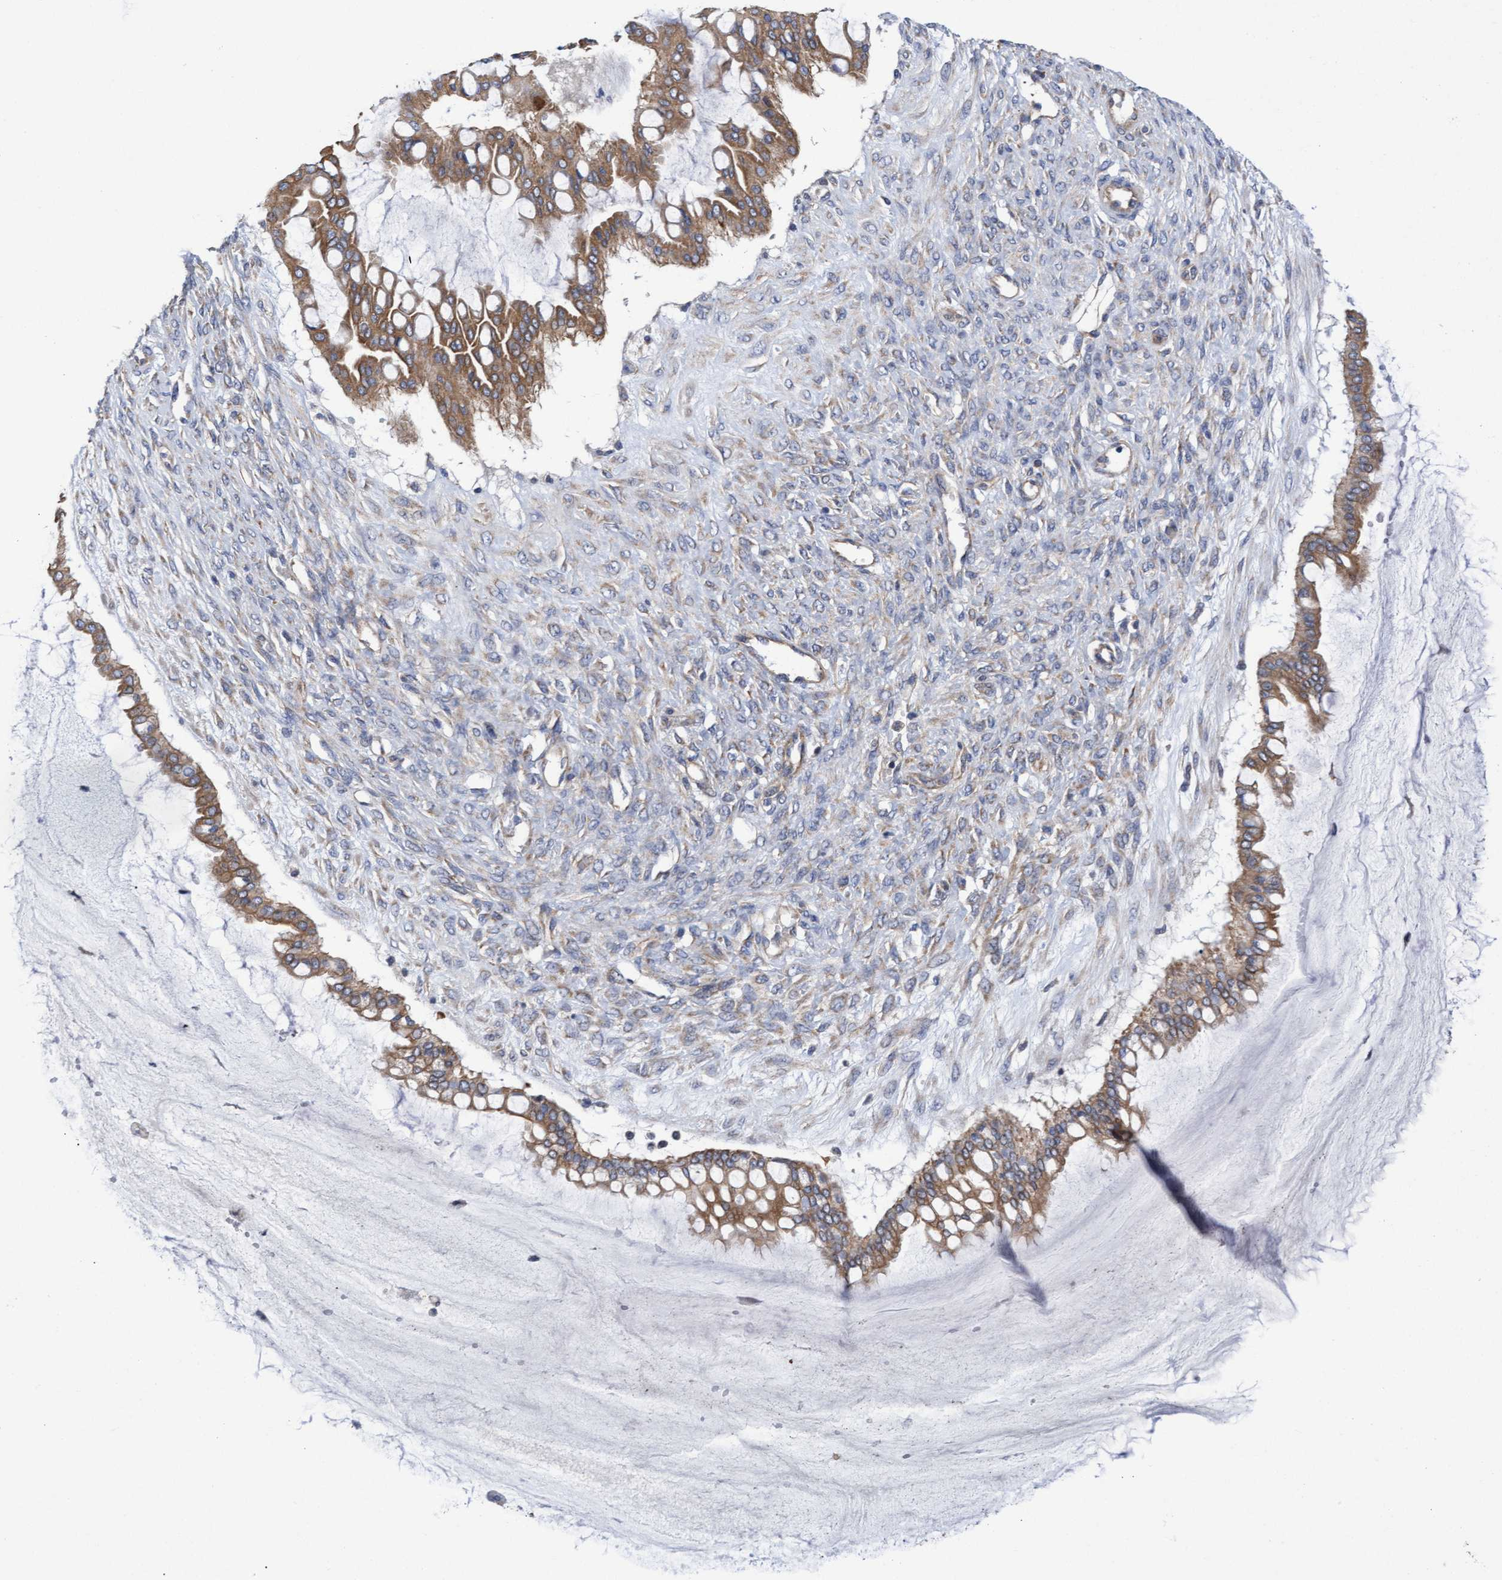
{"staining": {"intensity": "moderate", "quantity": ">75%", "location": "cytoplasmic/membranous"}, "tissue": "ovarian cancer", "cell_type": "Tumor cells", "image_type": "cancer", "snomed": [{"axis": "morphology", "description": "Cystadenocarcinoma, mucinous, NOS"}, {"axis": "topography", "description": "Ovary"}], "caption": "Tumor cells reveal medium levels of moderate cytoplasmic/membranous positivity in about >75% of cells in human mucinous cystadenocarcinoma (ovarian).", "gene": "MRPL38", "patient": {"sex": "female", "age": 73}}